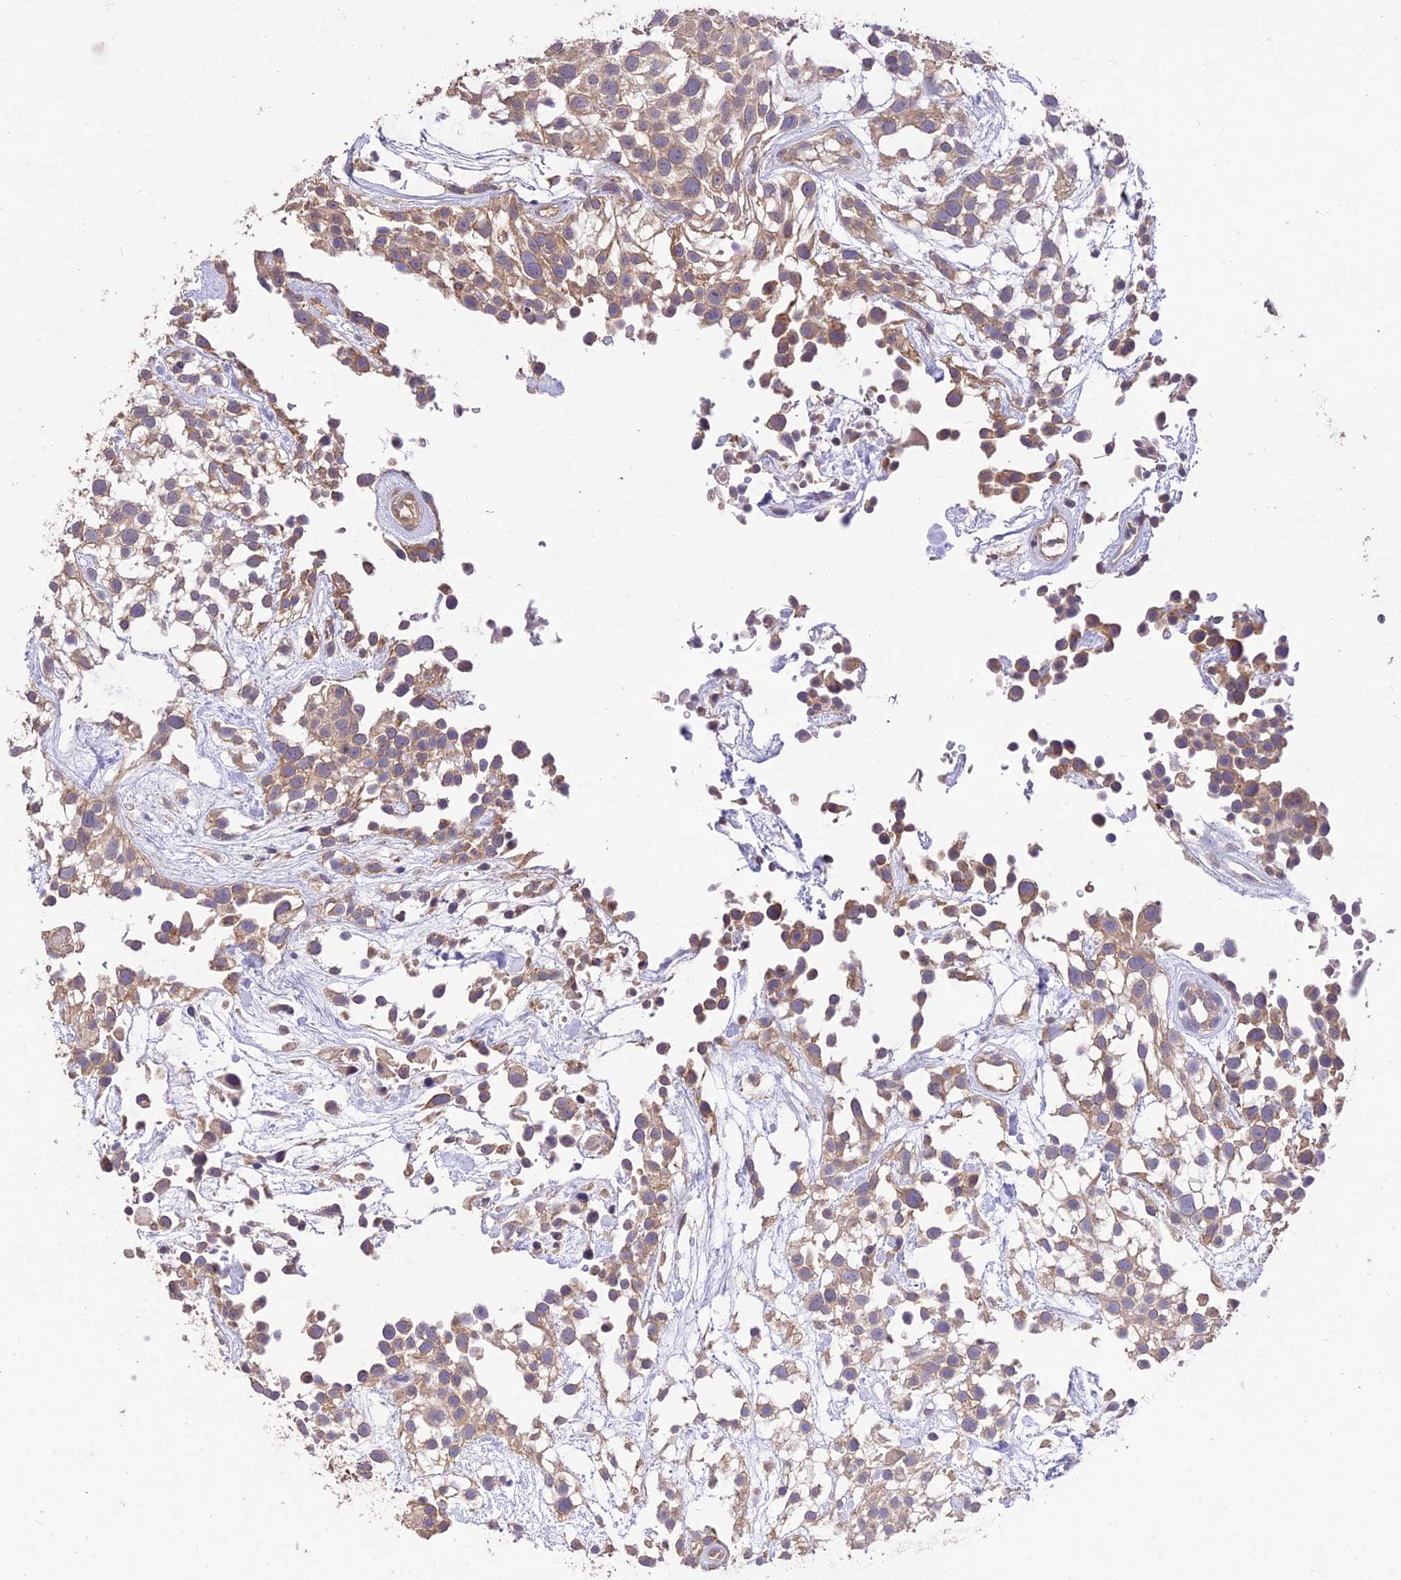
{"staining": {"intensity": "moderate", "quantity": "25%-75%", "location": "cytoplasmic/membranous"}, "tissue": "urothelial cancer", "cell_type": "Tumor cells", "image_type": "cancer", "snomed": [{"axis": "morphology", "description": "Urothelial carcinoma, High grade"}, {"axis": "topography", "description": "Urinary bladder"}], "caption": "High-magnification brightfield microscopy of urothelial carcinoma (high-grade) stained with DAB (3,3'-diaminobenzidine) (brown) and counterstained with hematoxylin (blue). tumor cells exhibit moderate cytoplasmic/membranous staining is present in about25%-75% of cells.", "gene": "SDHD", "patient": {"sex": "male", "age": 56}}